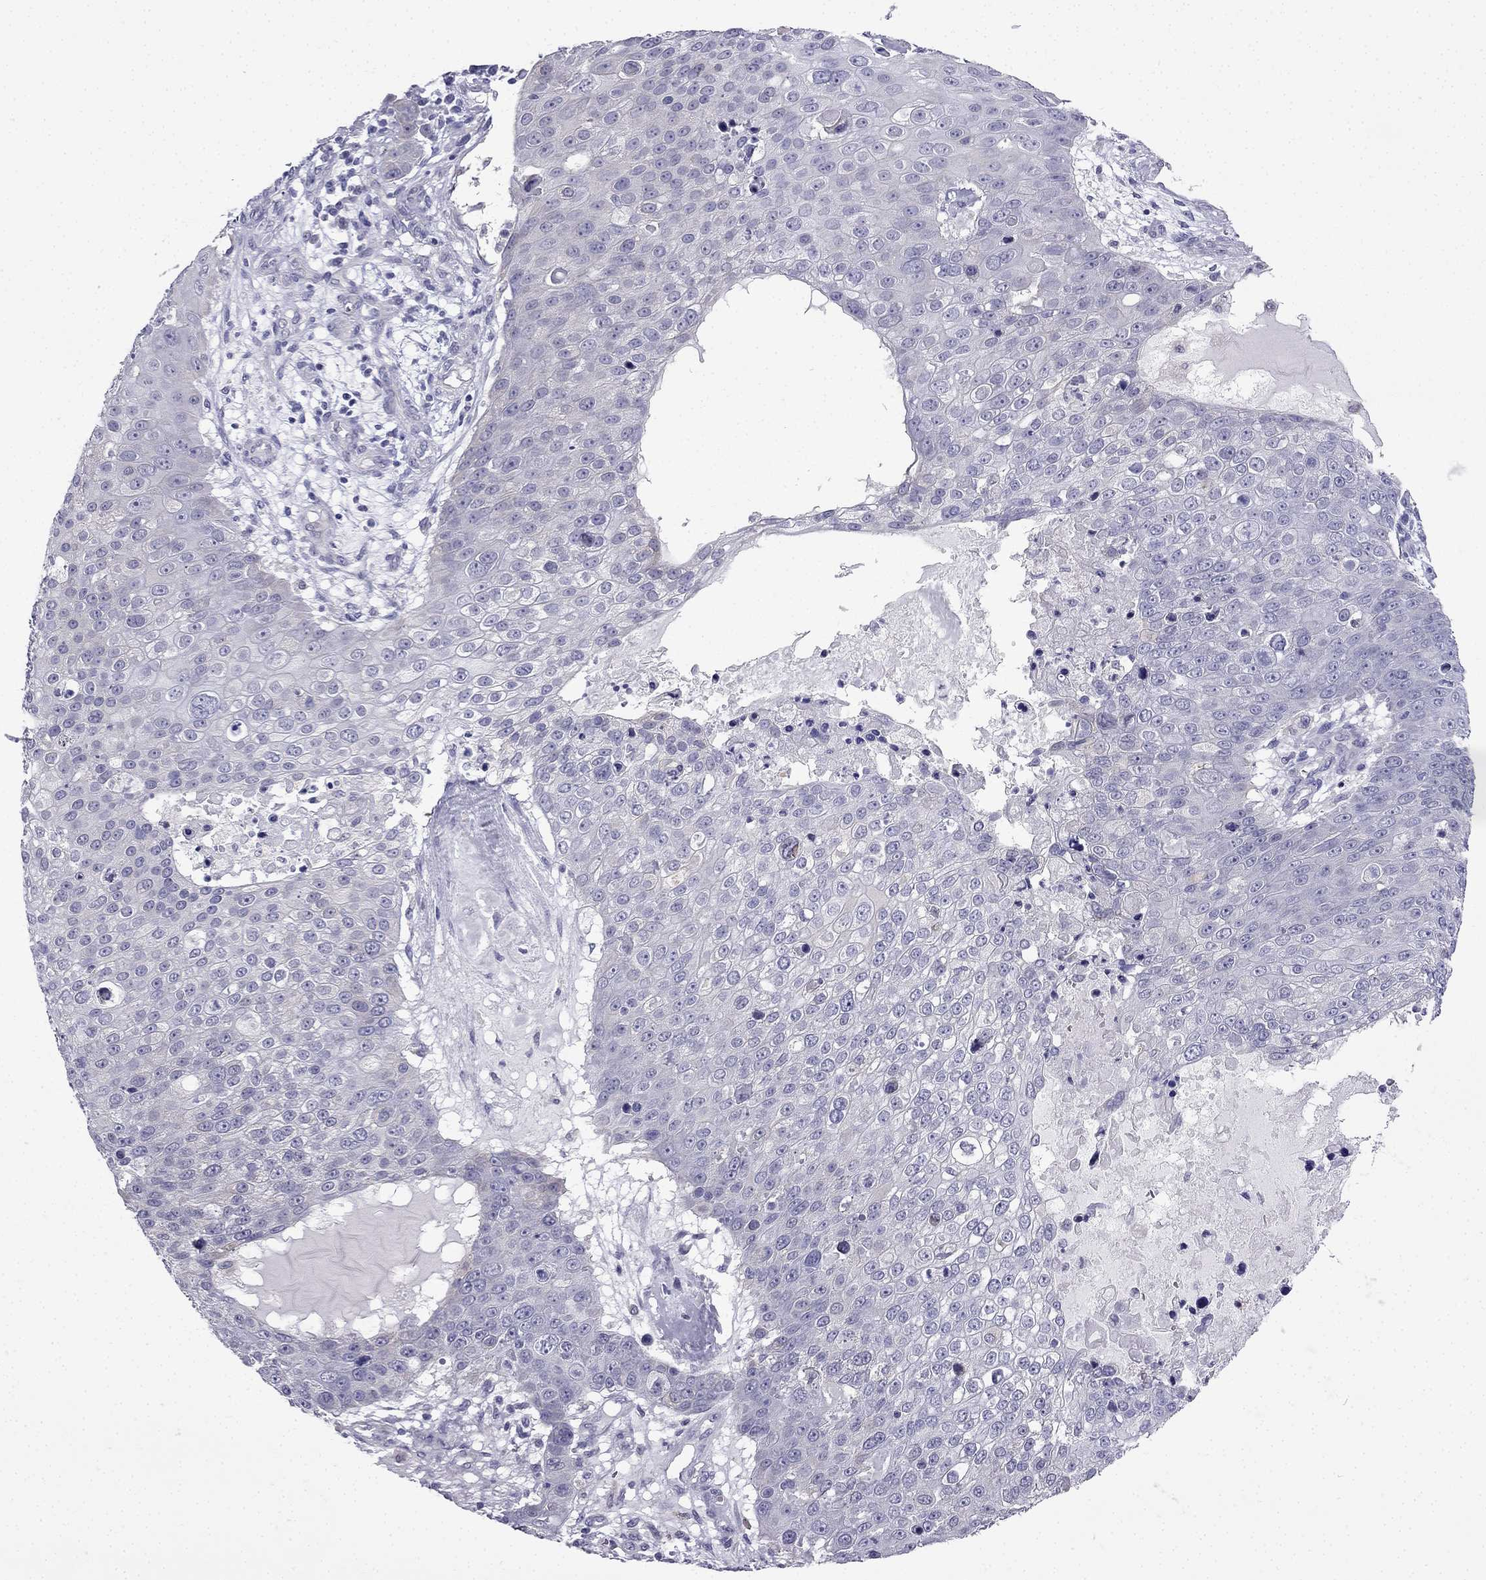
{"staining": {"intensity": "negative", "quantity": "none", "location": "none"}, "tissue": "skin cancer", "cell_type": "Tumor cells", "image_type": "cancer", "snomed": [{"axis": "morphology", "description": "Squamous cell carcinoma, NOS"}, {"axis": "topography", "description": "Skin"}], "caption": "Tumor cells show no significant protein expression in skin squamous cell carcinoma.", "gene": "CFAP53", "patient": {"sex": "male", "age": 71}}